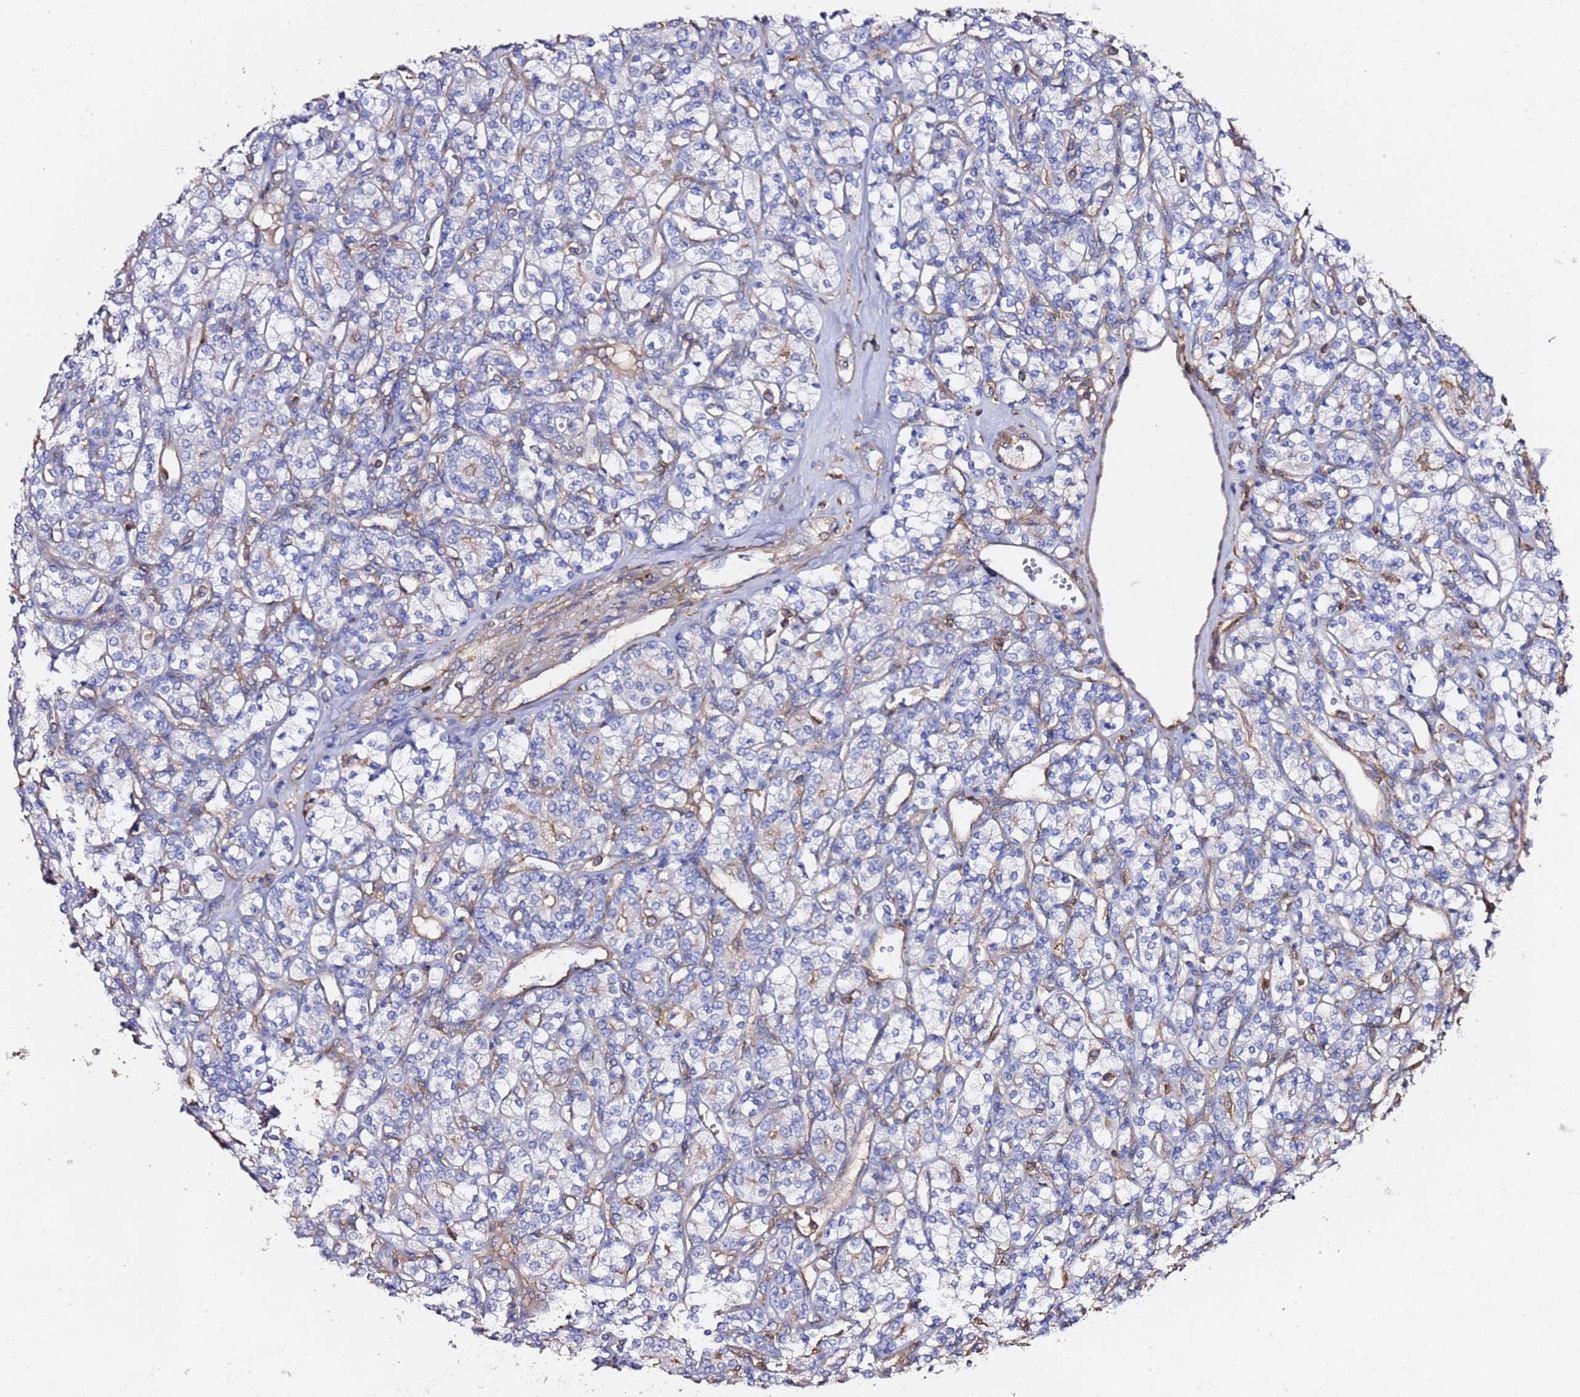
{"staining": {"intensity": "negative", "quantity": "none", "location": "none"}, "tissue": "renal cancer", "cell_type": "Tumor cells", "image_type": "cancer", "snomed": [{"axis": "morphology", "description": "Adenocarcinoma, NOS"}, {"axis": "topography", "description": "Kidney"}], "caption": "Tumor cells show no significant positivity in renal adenocarcinoma.", "gene": "ZFP36L2", "patient": {"sex": "male", "age": 77}}